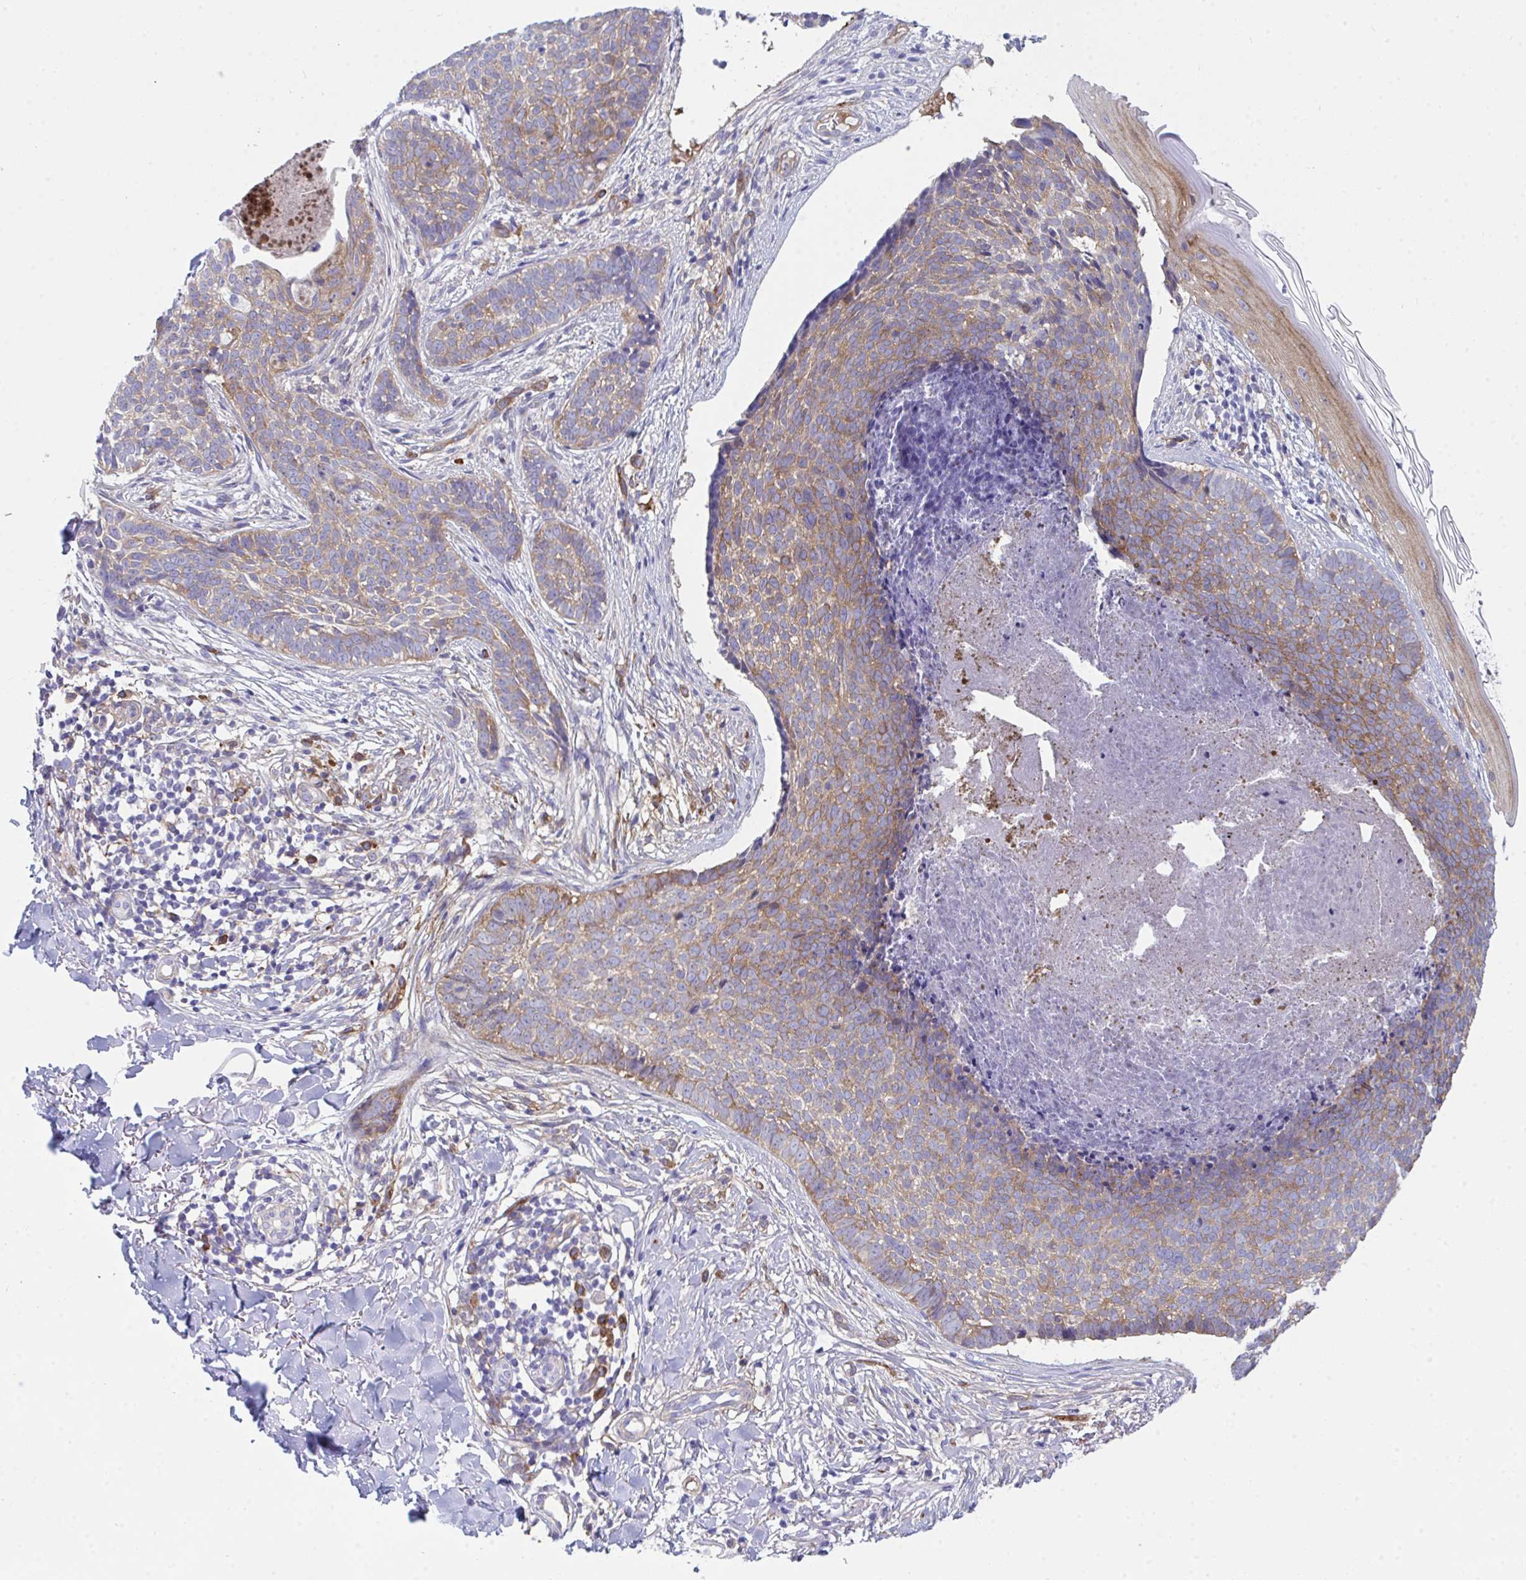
{"staining": {"intensity": "moderate", "quantity": ">75%", "location": "cytoplasmic/membranous"}, "tissue": "skin cancer", "cell_type": "Tumor cells", "image_type": "cancer", "snomed": [{"axis": "morphology", "description": "Basal cell carcinoma"}, {"axis": "topography", "description": "Skin"}, {"axis": "topography", "description": "Skin of back"}], "caption": "Protein staining displays moderate cytoplasmic/membranous staining in about >75% of tumor cells in skin cancer.", "gene": "GAB1", "patient": {"sex": "male", "age": 81}}